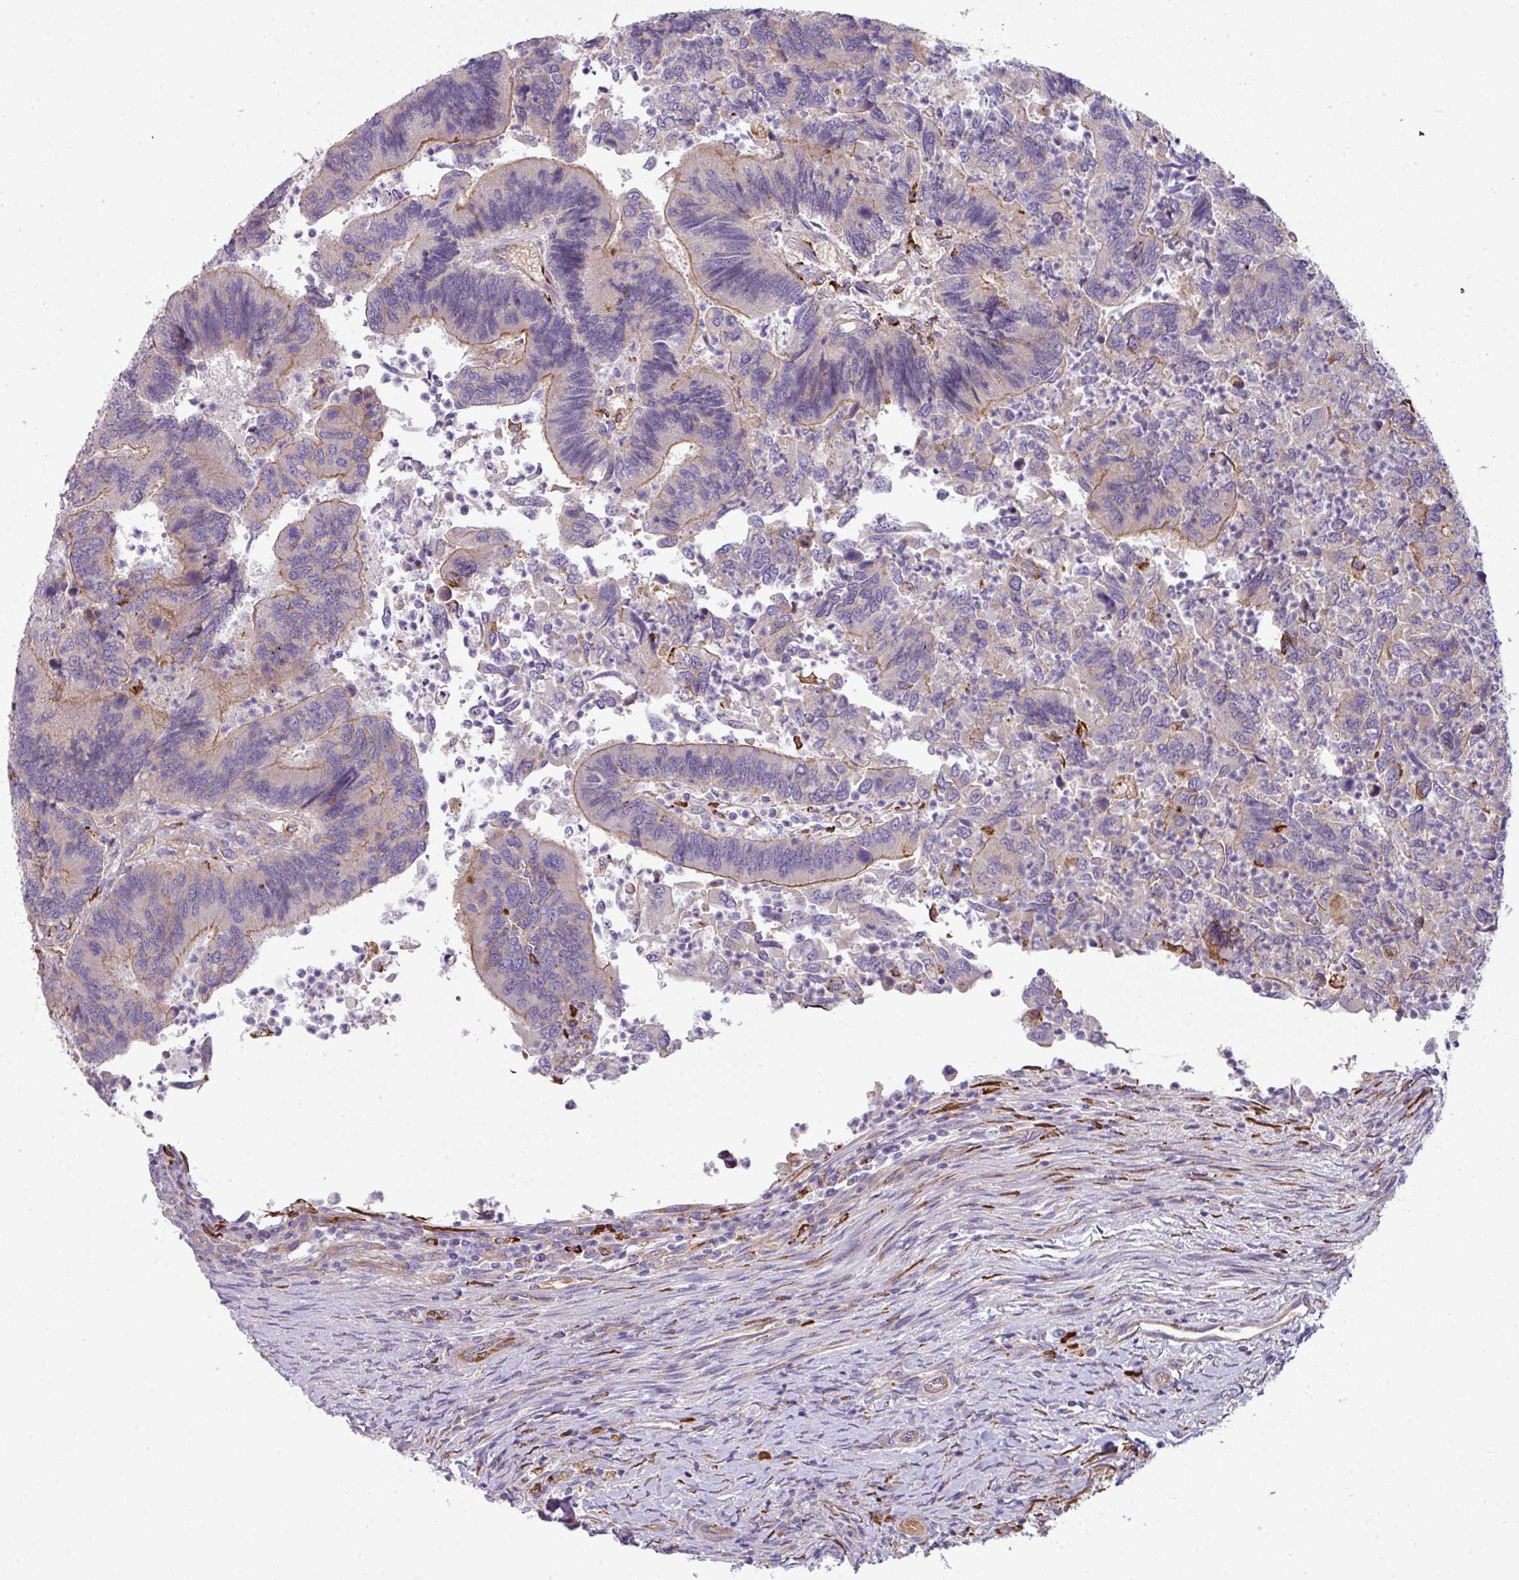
{"staining": {"intensity": "moderate", "quantity": "<25%", "location": "cytoplasmic/membranous"}, "tissue": "colorectal cancer", "cell_type": "Tumor cells", "image_type": "cancer", "snomed": [{"axis": "morphology", "description": "Adenocarcinoma, NOS"}, {"axis": "topography", "description": "Colon"}], "caption": "The micrograph exhibits a brown stain indicating the presence of a protein in the cytoplasmic/membranous of tumor cells in colorectal cancer. (DAB IHC, brown staining for protein, blue staining for nuclei).", "gene": "BUD23", "patient": {"sex": "female", "age": 67}}